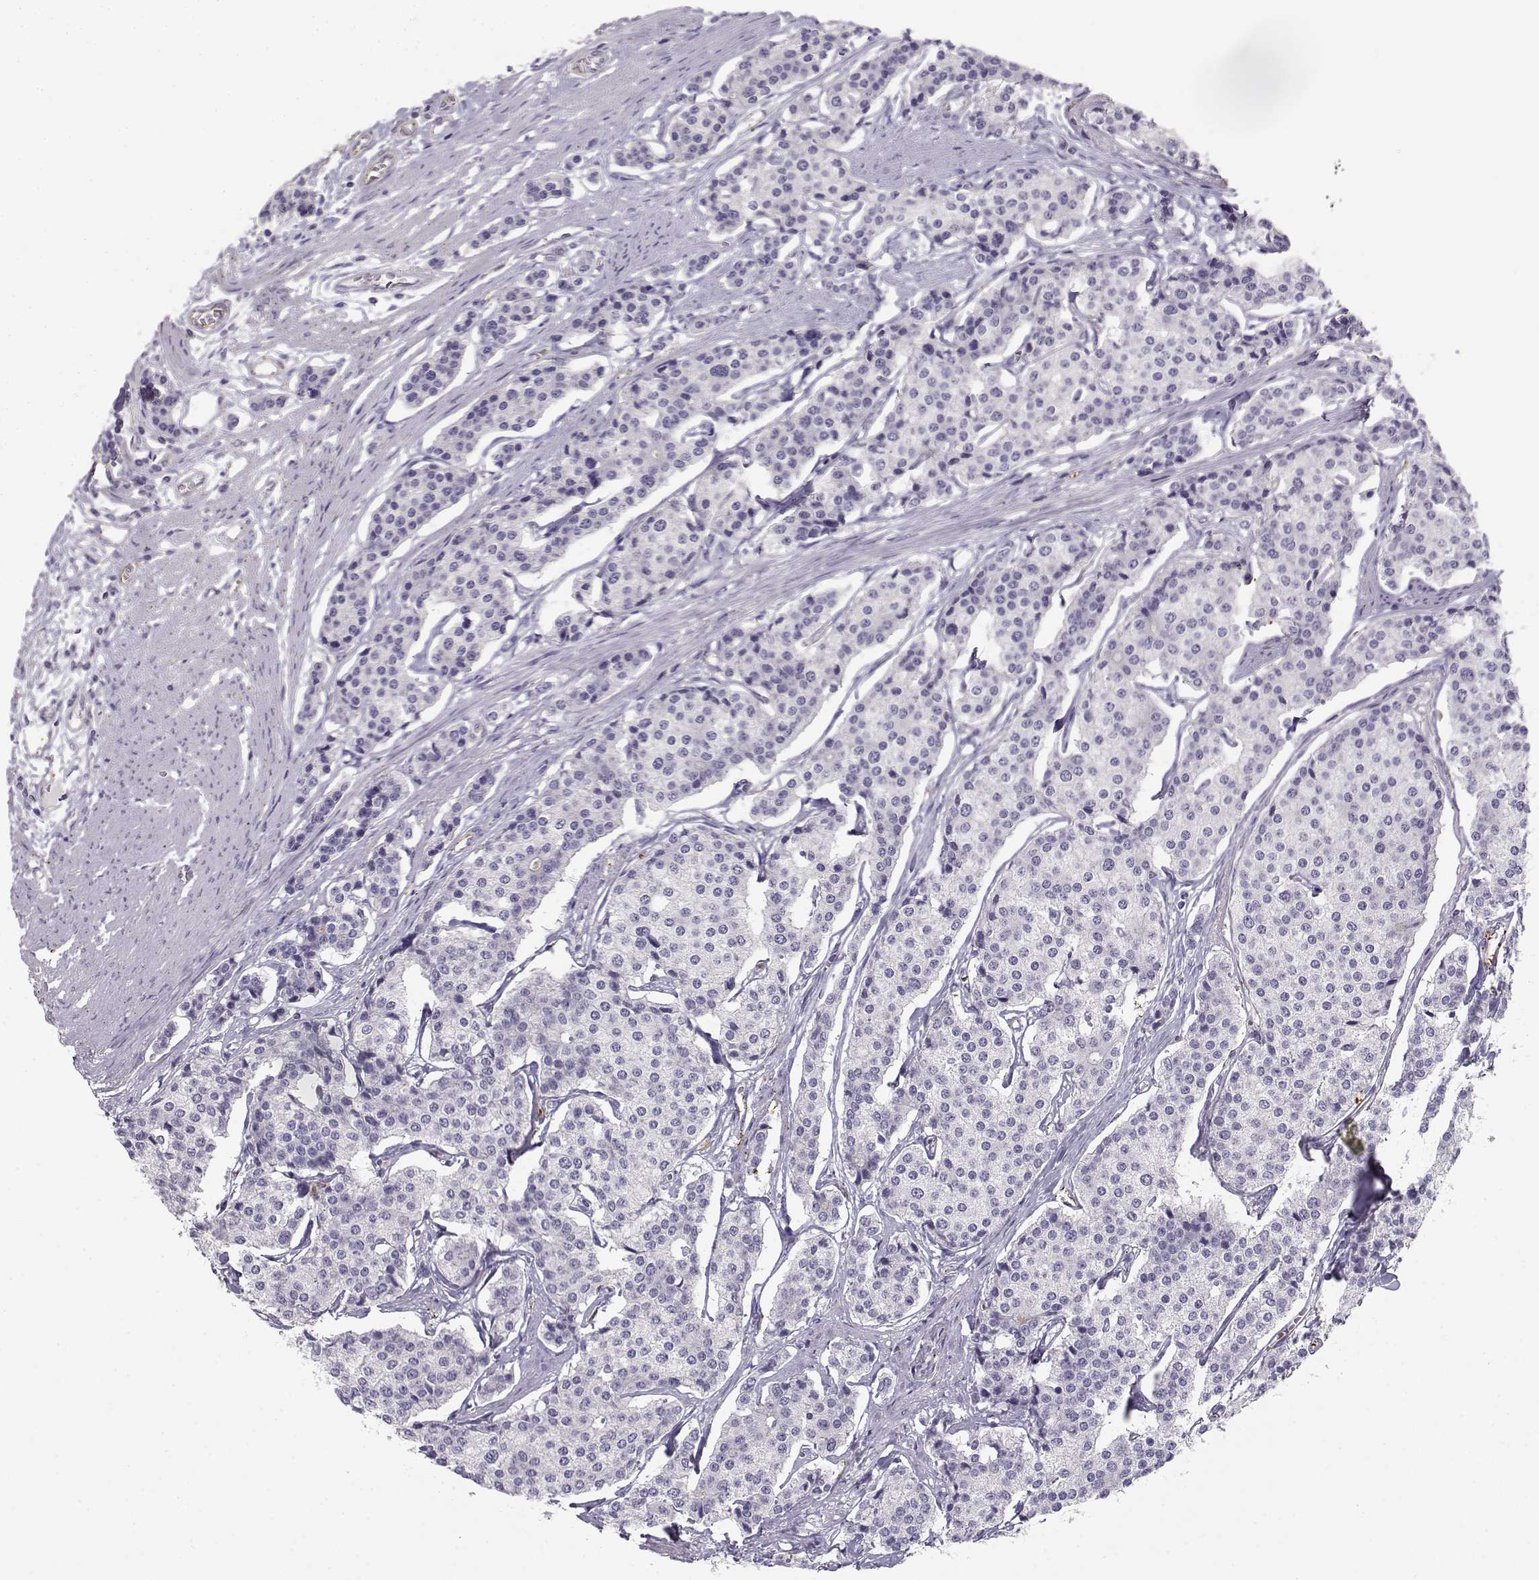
{"staining": {"intensity": "negative", "quantity": "none", "location": "none"}, "tissue": "carcinoid", "cell_type": "Tumor cells", "image_type": "cancer", "snomed": [{"axis": "morphology", "description": "Carcinoid, malignant, NOS"}, {"axis": "topography", "description": "Small intestine"}], "caption": "IHC photomicrograph of carcinoid (malignant) stained for a protein (brown), which demonstrates no positivity in tumor cells. (Immunohistochemistry (ihc), brightfield microscopy, high magnification).", "gene": "MYO1A", "patient": {"sex": "female", "age": 65}}